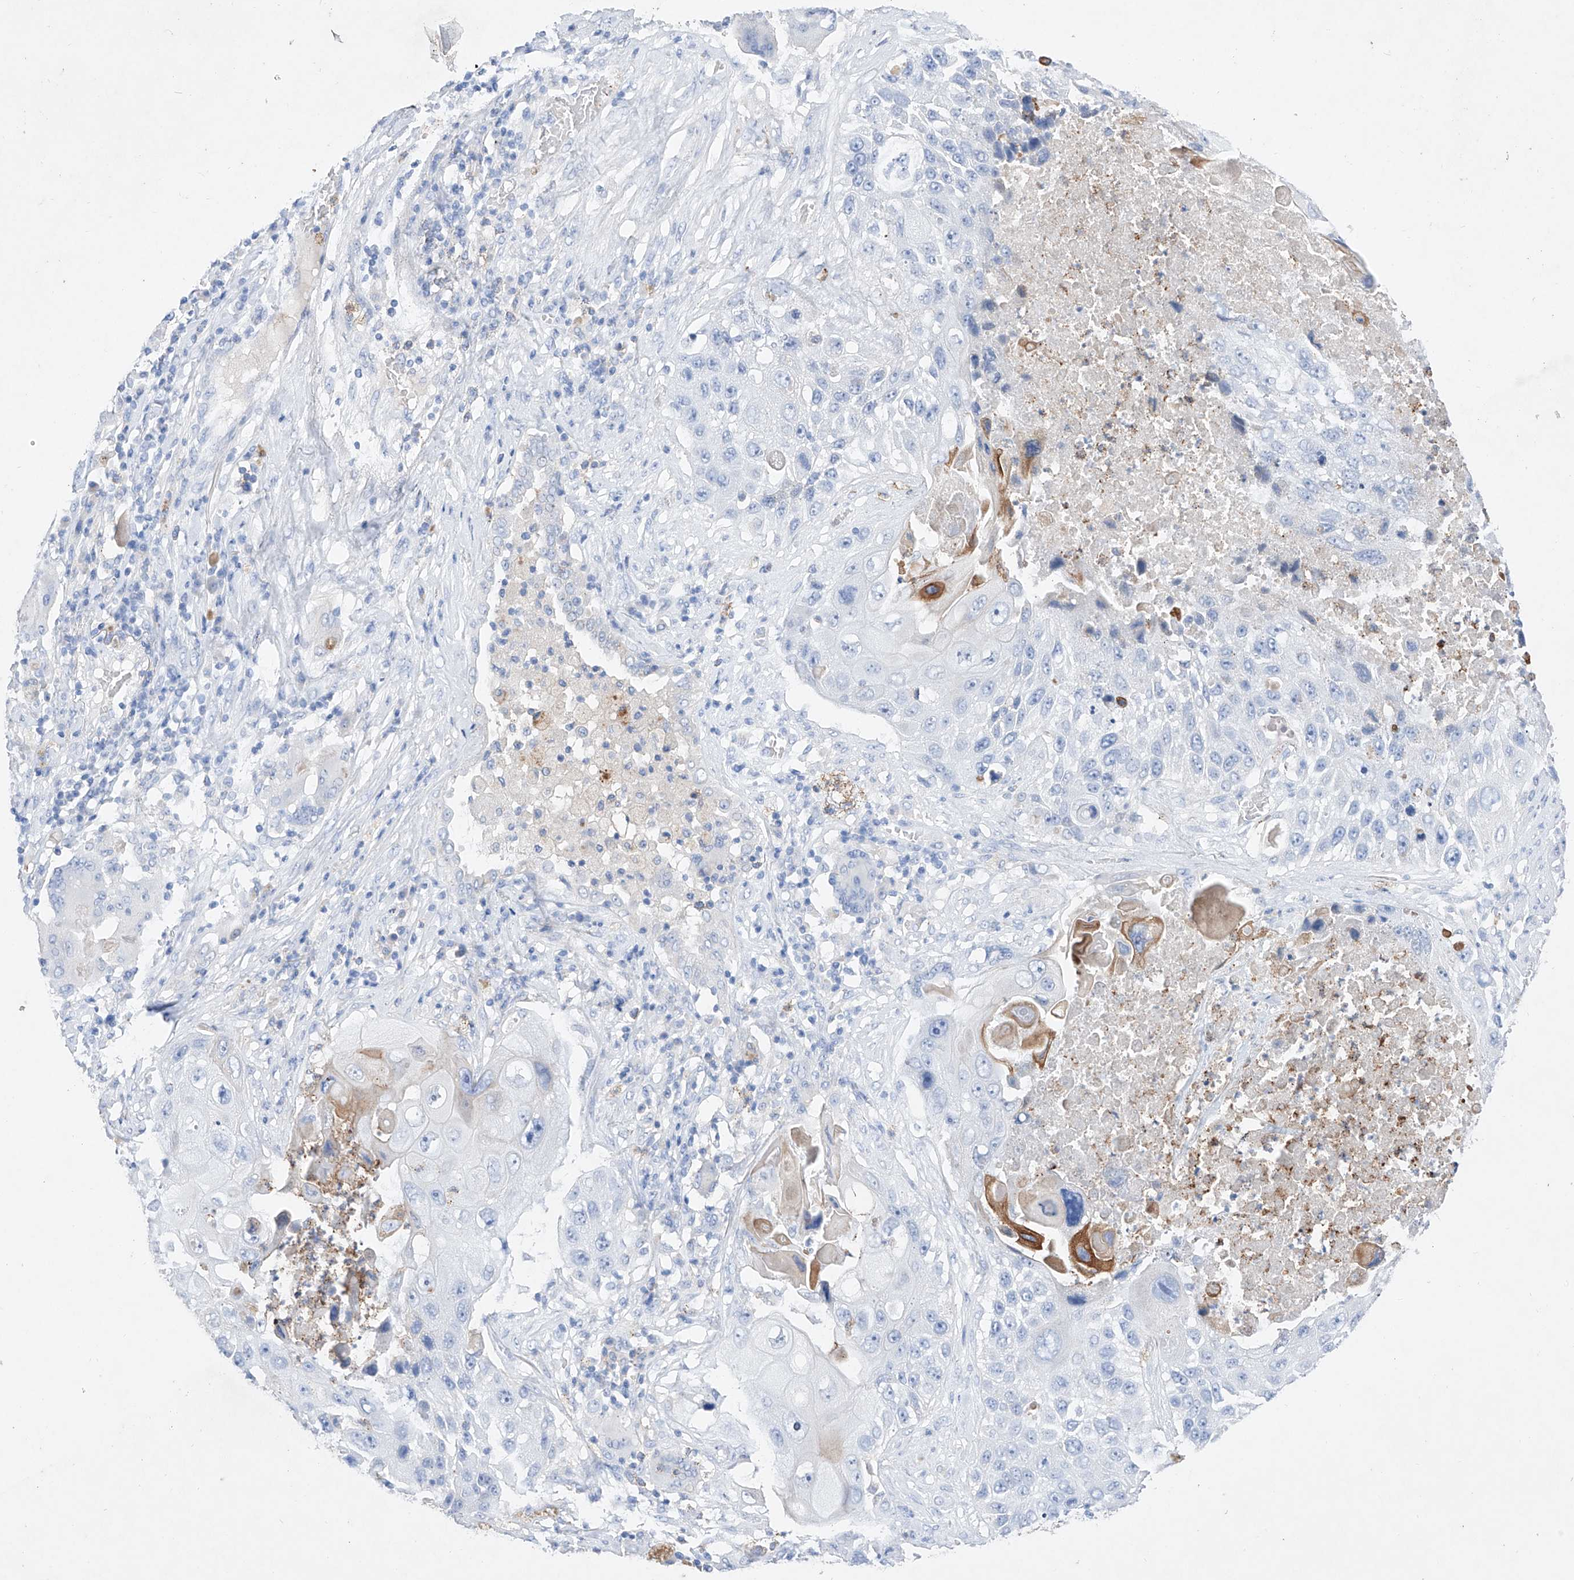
{"staining": {"intensity": "negative", "quantity": "none", "location": "none"}, "tissue": "lung cancer", "cell_type": "Tumor cells", "image_type": "cancer", "snomed": [{"axis": "morphology", "description": "Squamous cell carcinoma, NOS"}, {"axis": "topography", "description": "Lung"}], "caption": "IHC of human lung cancer reveals no positivity in tumor cells.", "gene": "TM7SF2", "patient": {"sex": "male", "age": 61}}